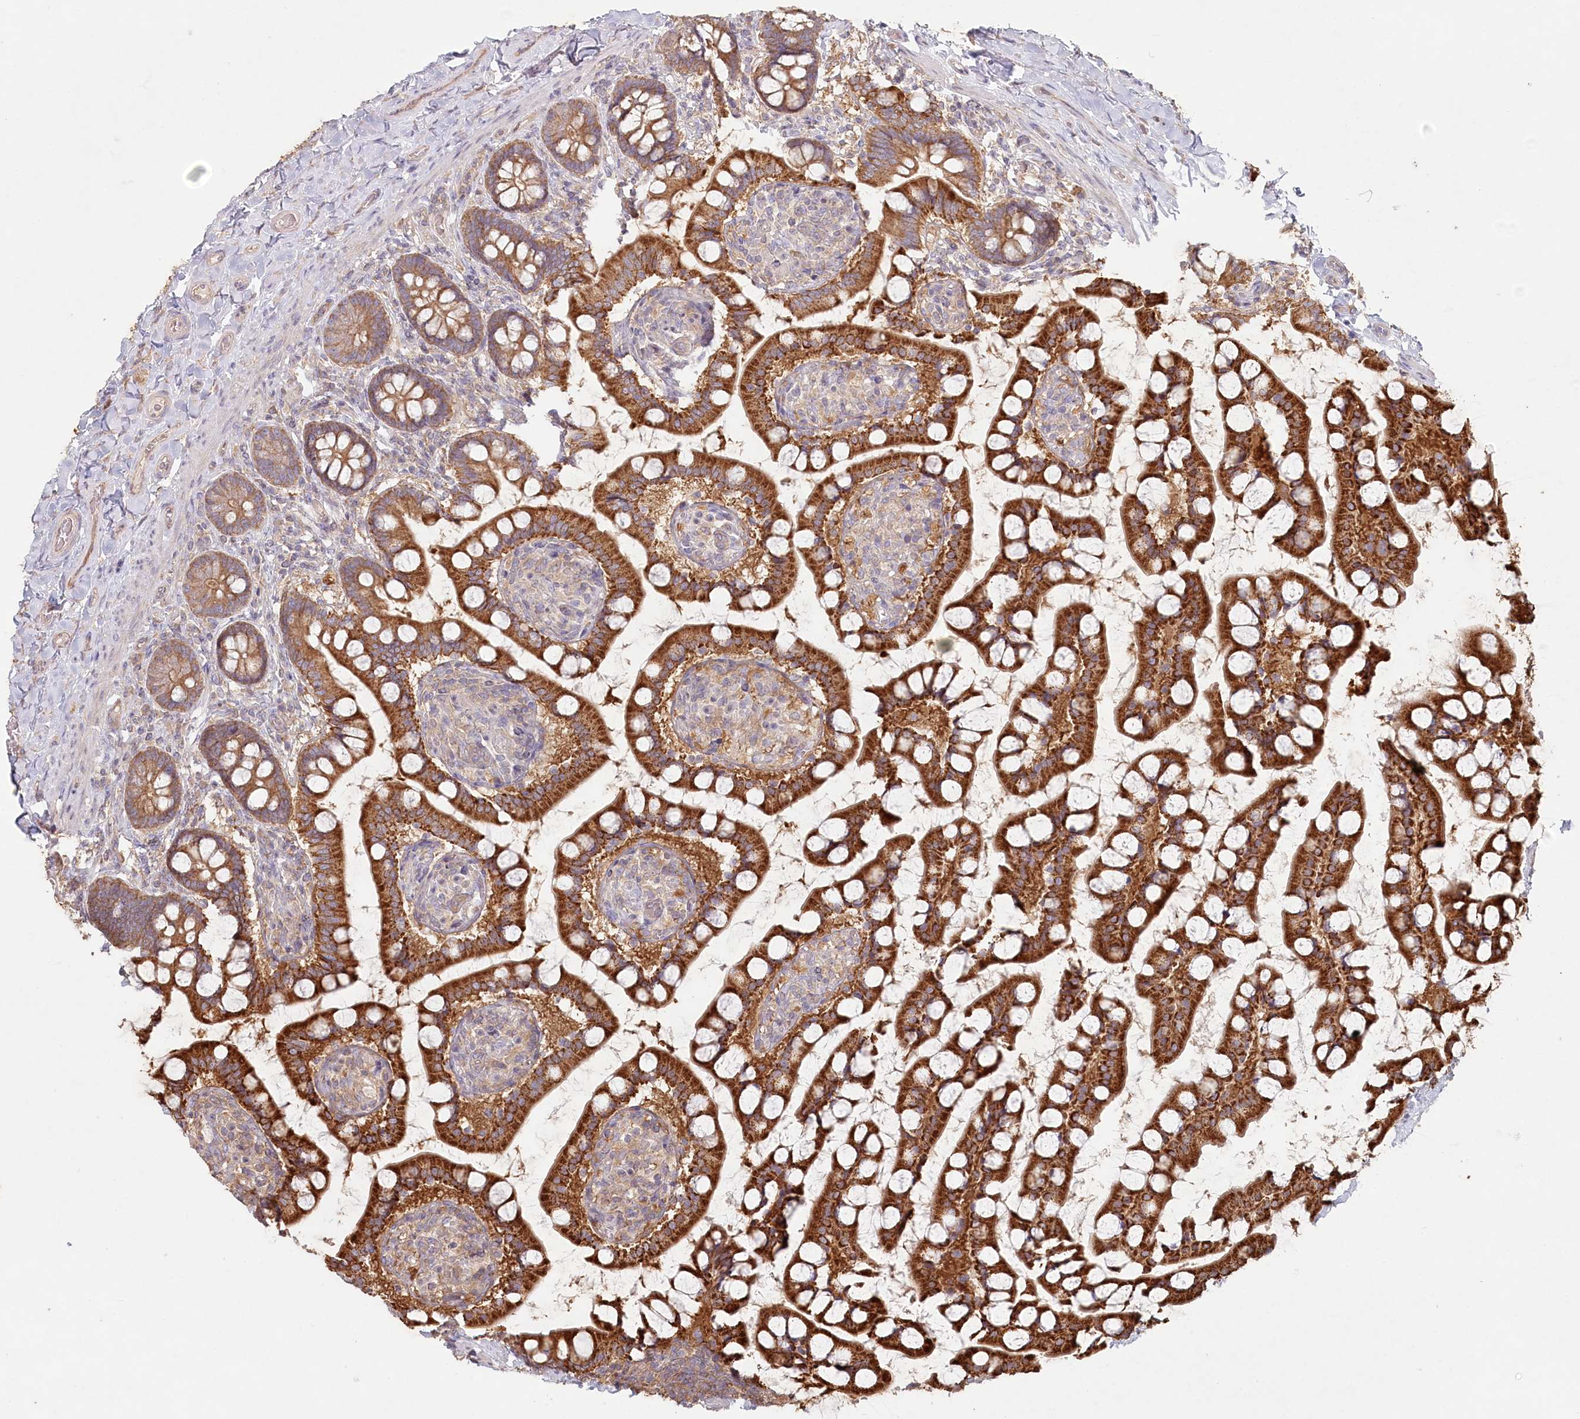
{"staining": {"intensity": "strong", "quantity": ">75%", "location": "cytoplasmic/membranous"}, "tissue": "small intestine", "cell_type": "Glandular cells", "image_type": "normal", "snomed": [{"axis": "morphology", "description": "Normal tissue, NOS"}, {"axis": "topography", "description": "Small intestine"}], "caption": "Immunohistochemical staining of normal small intestine demonstrates >75% levels of strong cytoplasmic/membranous protein expression in approximately >75% of glandular cells. (Stains: DAB in brown, nuclei in blue, Microscopy: brightfield microscopy at high magnification).", "gene": "HAL", "patient": {"sex": "male", "age": 52}}